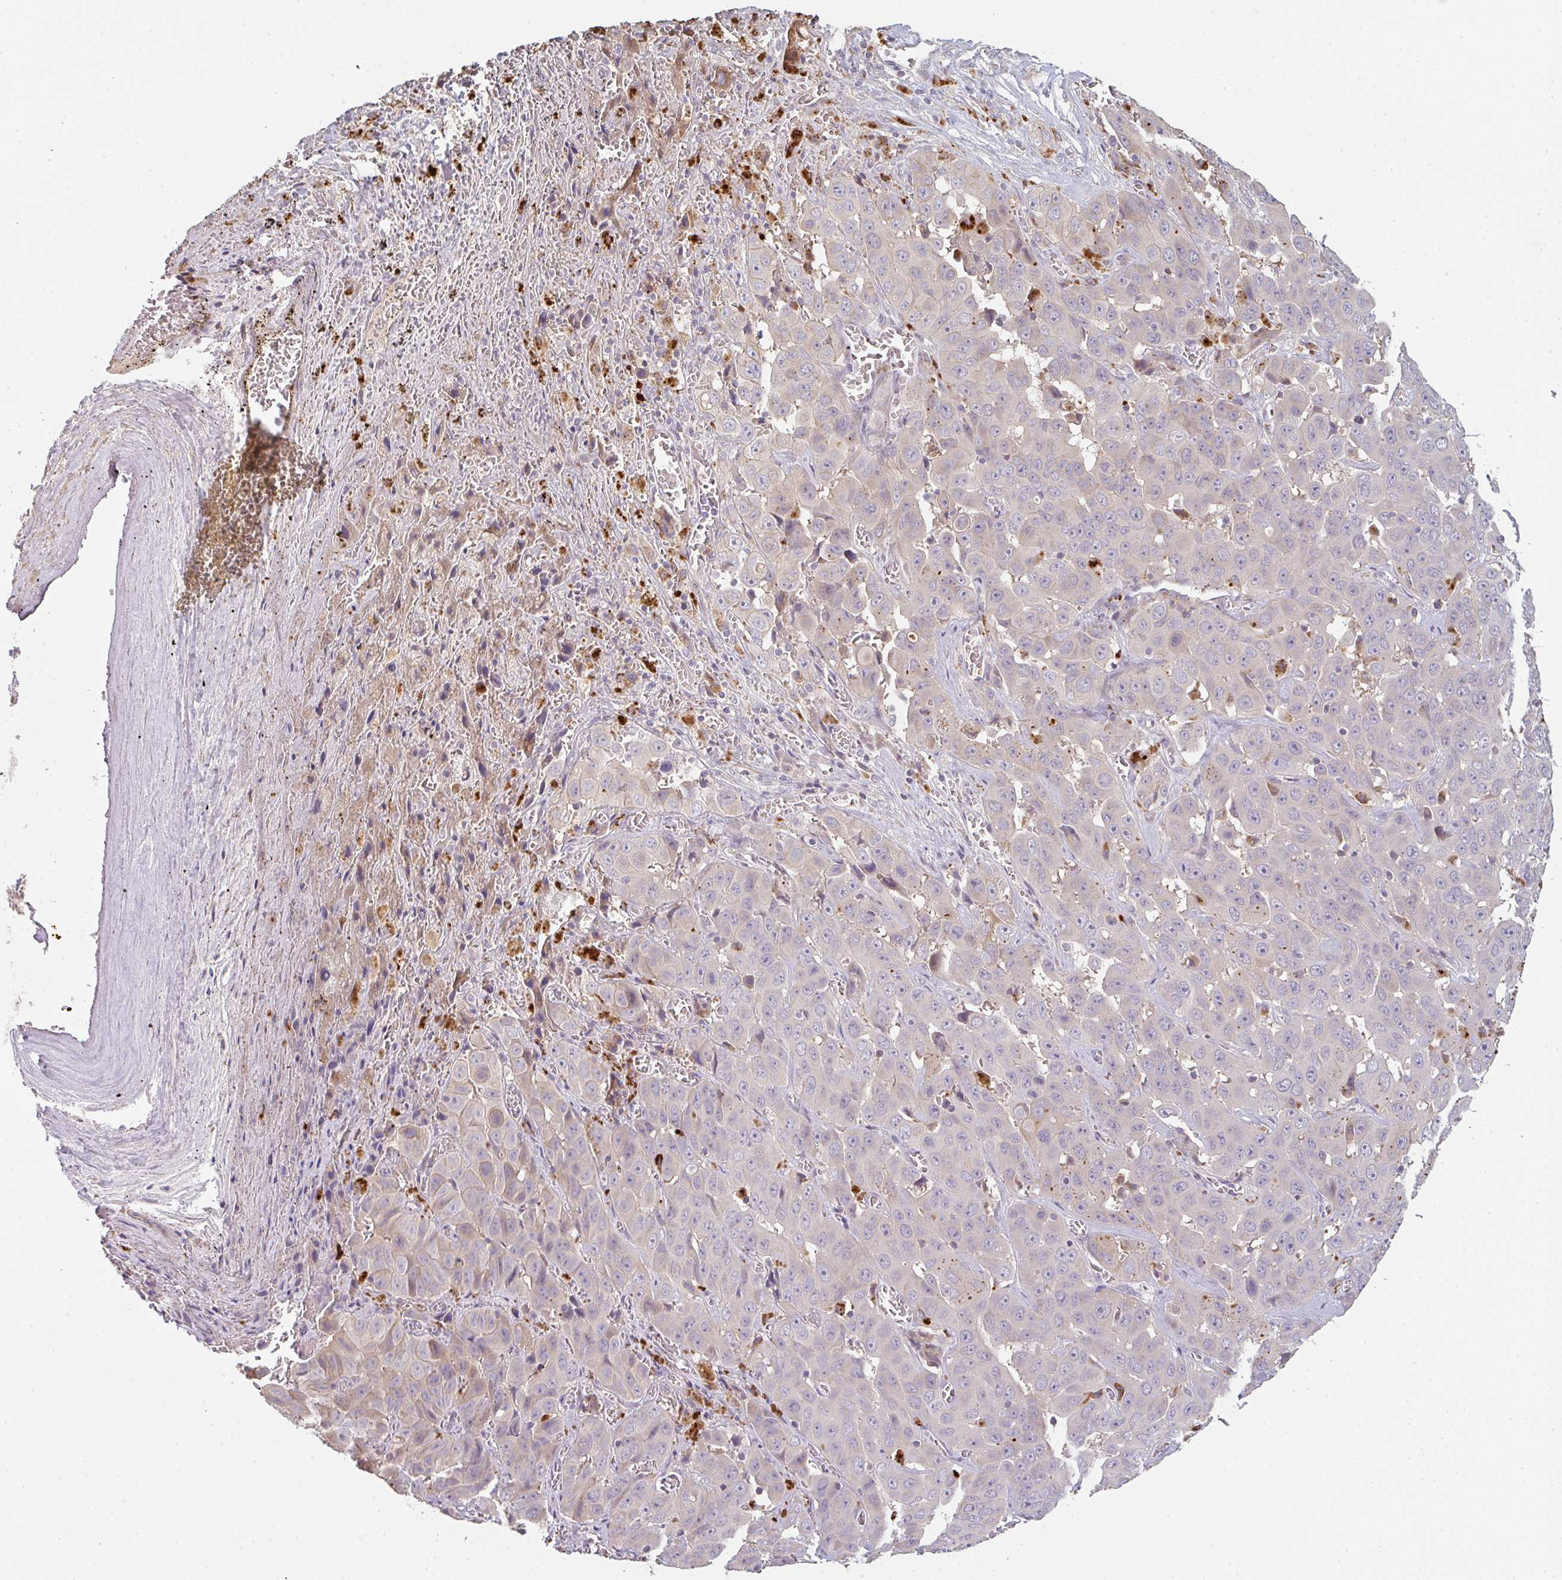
{"staining": {"intensity": "weak", "quantity": "<25%", "location": "cytoplasmic/membranous"}, "tissue": "liver cancer", "cell_type": "Tumor cells", "image_type": "cancer", "snomed": [{"axis": "morphology", "description": "Cholangiocarcinoma"}, {"axis": "topography", "description": "Liver"}], "caption": "Immunohistochemistry of human cholangiocarcinoma (liver) demonstrates no staining in tumor cells. (DAB (3,3'-diaminobenzidine) immunohistochemistry visualized using brightfield microscopy, high magnification).", "gene": "TMEM237", "patient": {"sex": "female", "age": 52}}